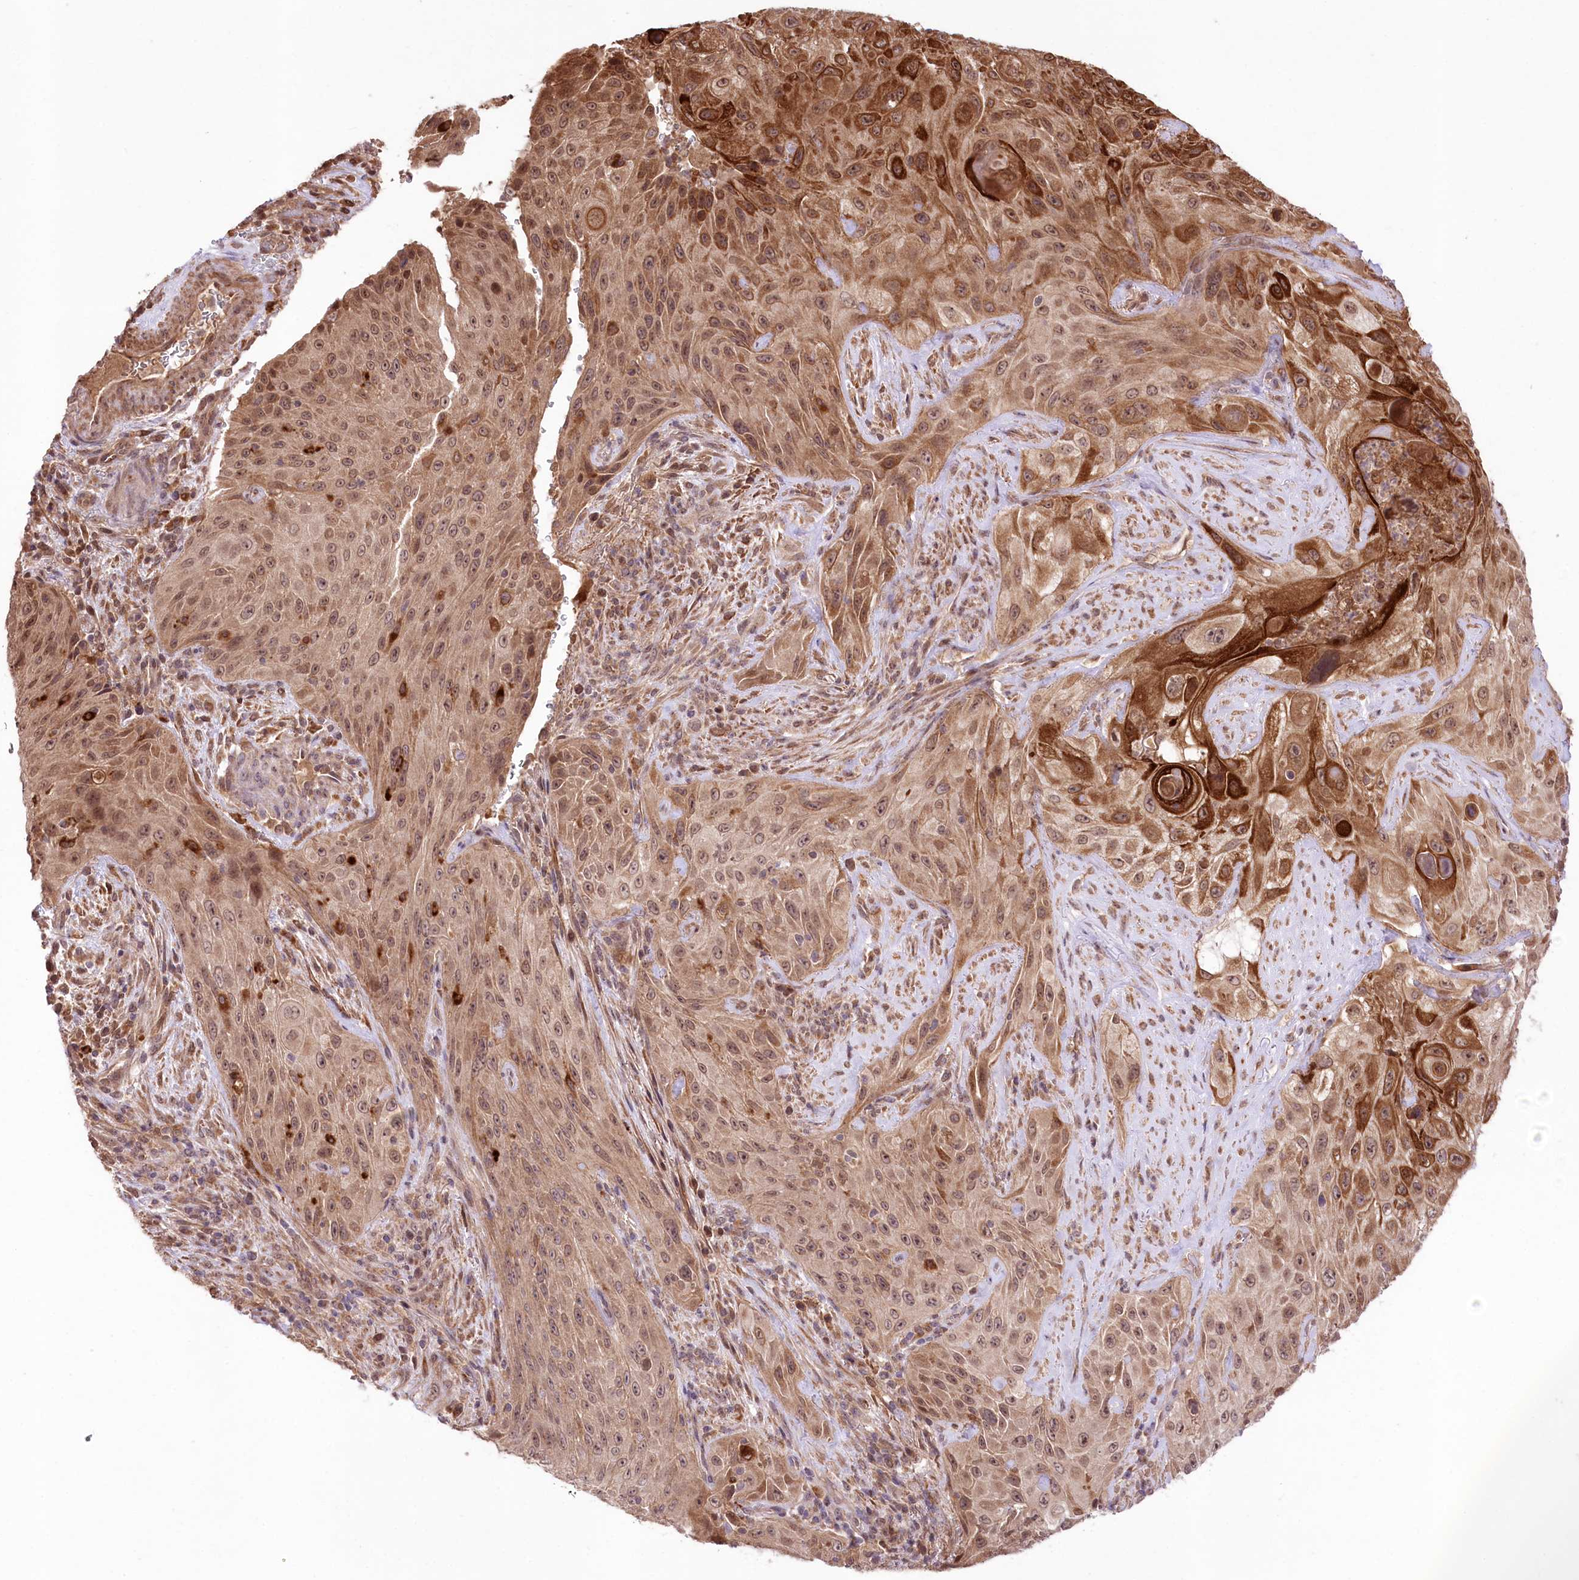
{"staining": {"intensity": "moderate", "quantity": ">75%", "location": "cytoplasmic/membranous,nuclear"}, "tissue": "cervical cancer", "cell_type": "Tumor cells", "image_type": "cancer", "snomed": [{"axis": "morphology", "description": "Squamous cell carcinoma, NOS"}, {"axis": "topography", "description": "Cervix"}], "caption": "There is medium levels of moderate cytoplasmic/membranous and nuclear expression in tumor cells of cervical cancer, as demonstrated by immunohistochemical staining (brown color).", "gene": "HELT", "patient": {"sex": "female", "age": 42}}